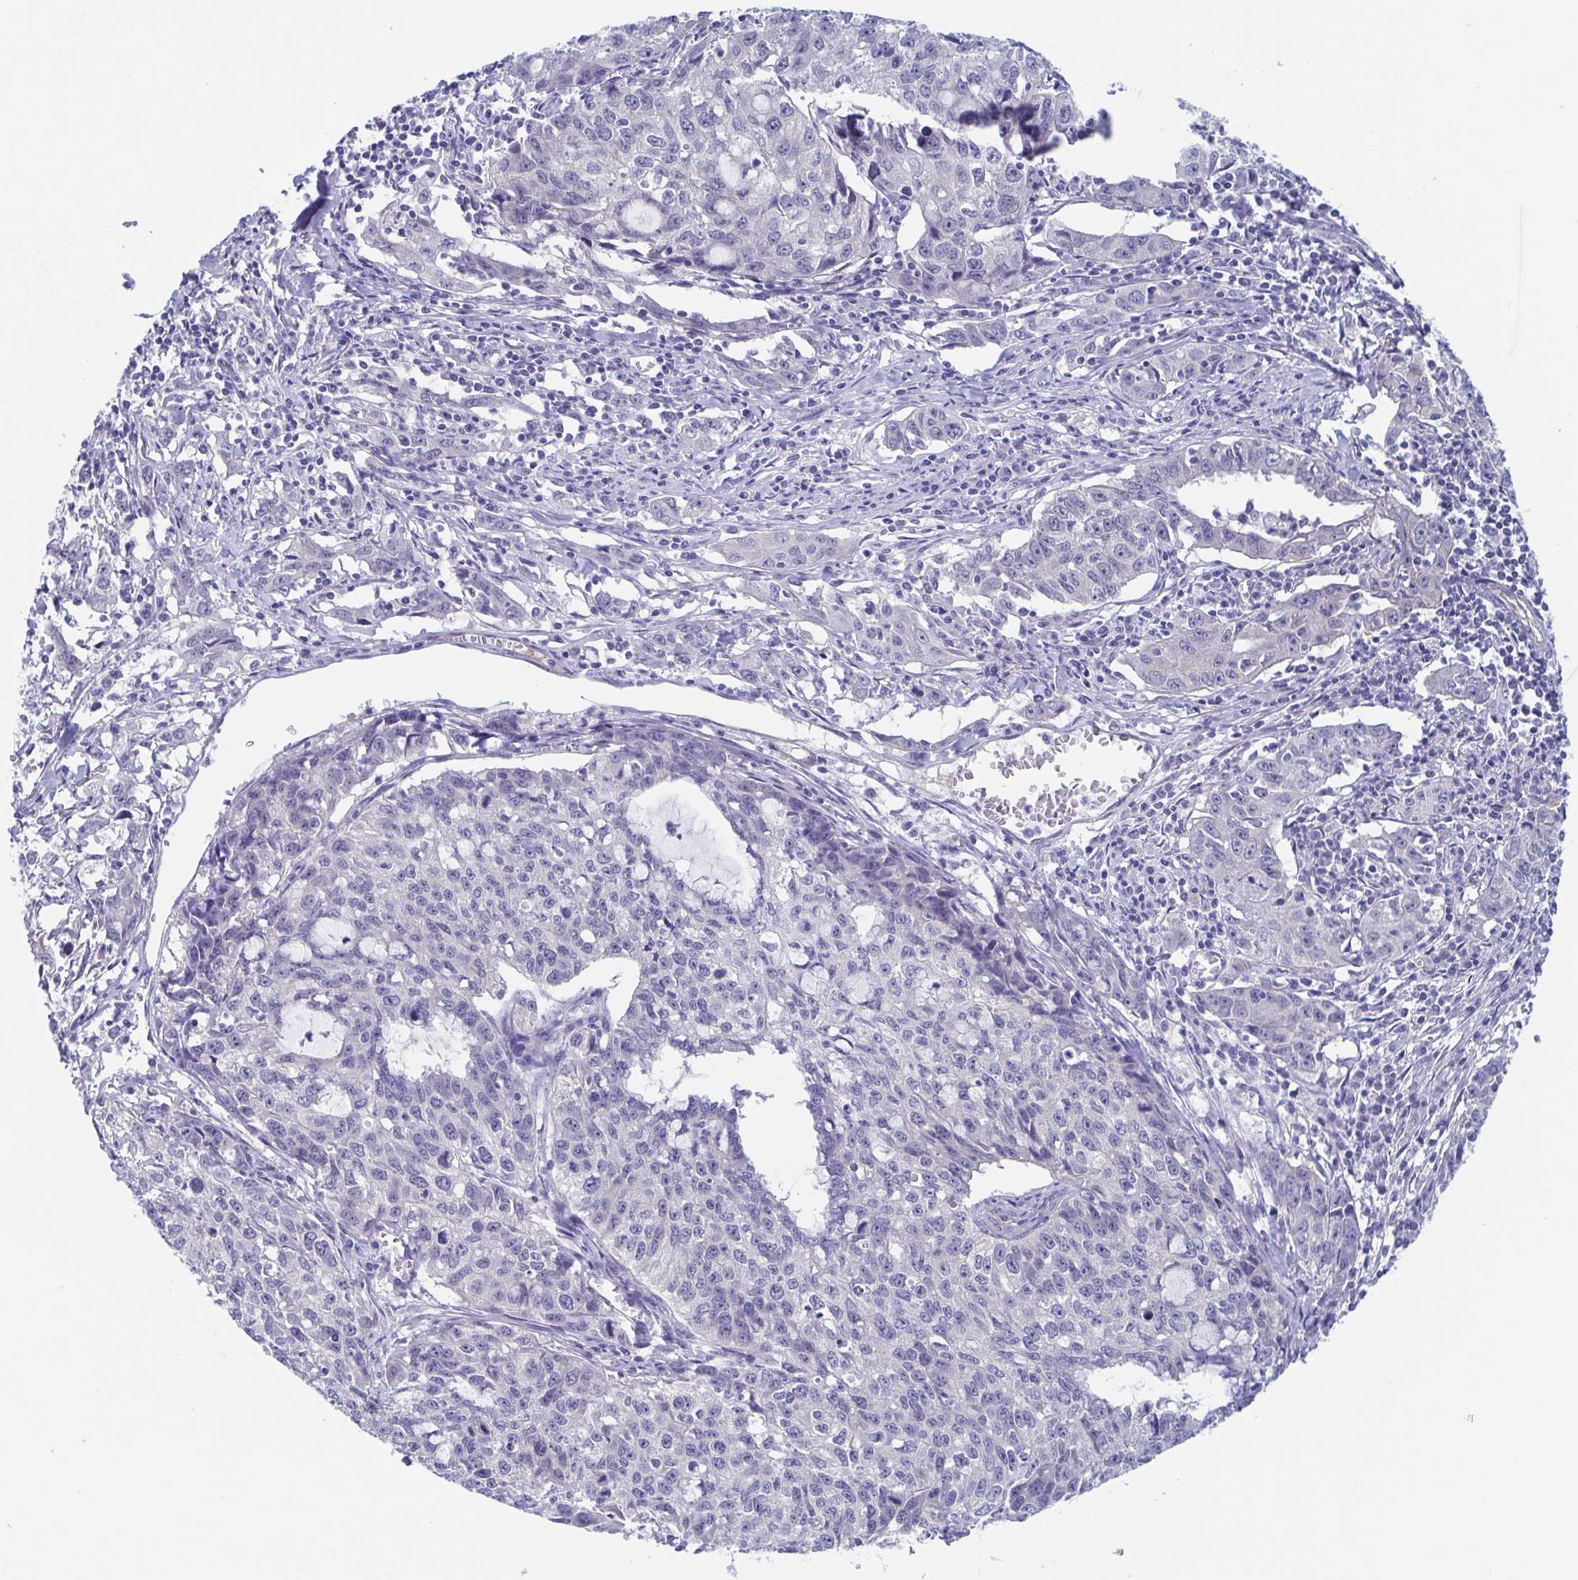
{"staining": {"intensity": "negative", "quantity": "none", "location": "none"}, "tissue": "cervical cancer", "cell_type": "Tumor cells", "image_type": "cancer", "snomed": [{"axis": "morphology", "description": "Squamous cell carcinoma, NOS"}, {"axis": "topography", "description": "Cervix"}], "caption": "Histopathology image shows no significant protein positivity in tumor cells of cervical cancer (squamous cell carcinoma).", "gene": "TEX12", "patient": {"sex": "female", "age": 28}}